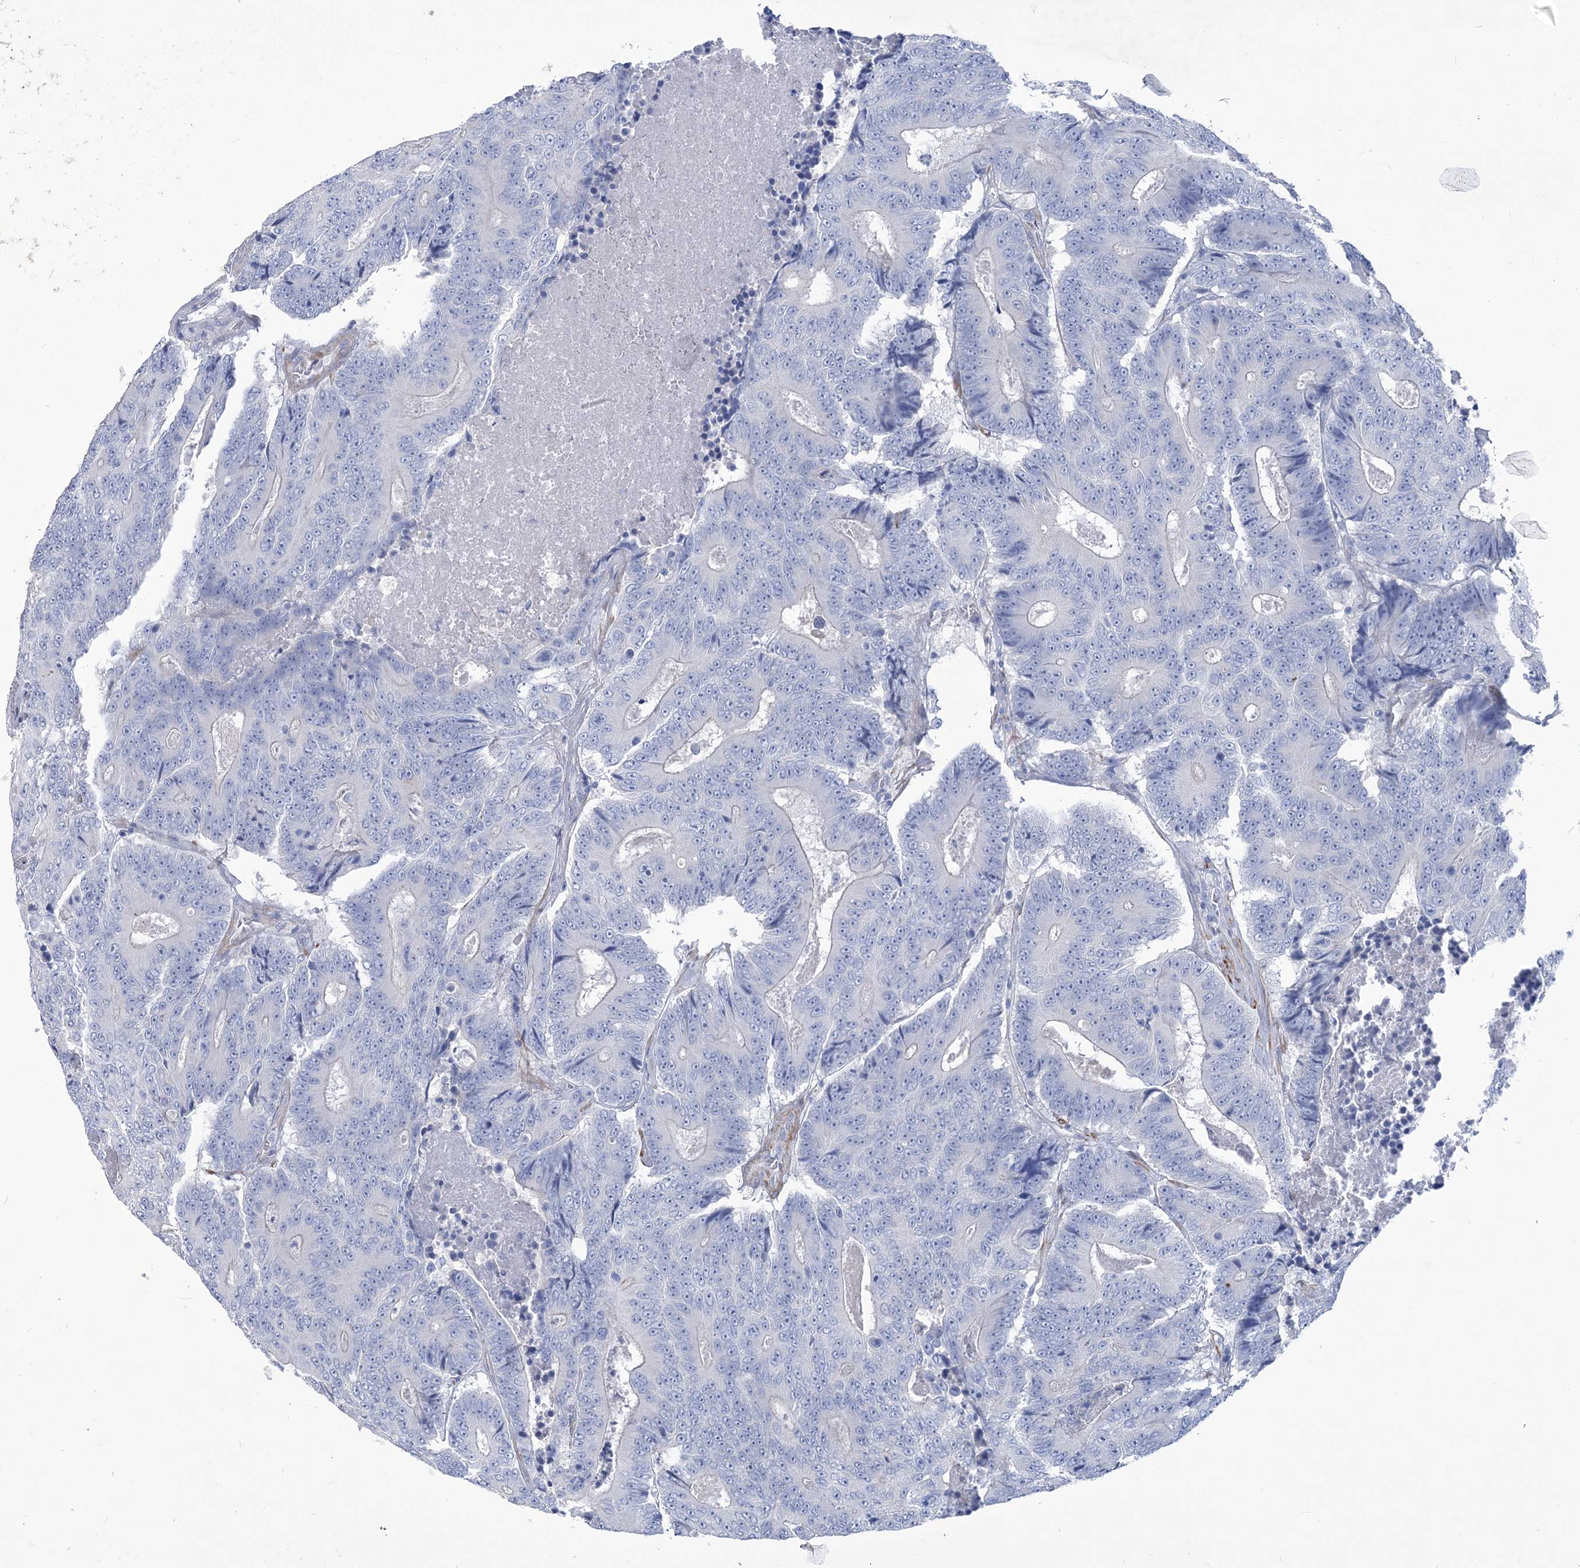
{"staining": {"intensity": "negative", "quantity": "none", "location": "none"}, "tissue": "colorectal cancer", "cell_type": "Tumor cells", "image_type": "cancer", "snomed": [{"axis": "morphology", "description": "Adenocarcinoma, NOS"}, {"axis": "topography", "description": "Colon"}], "caption": "The immunohistochemistry (IHC) photomicrograph has no significant staining in tumor cells of adenocarcinoma (colorectal) tissue.", "gene": "WDR74", "patient": {"sex": "male", "age": 83}}